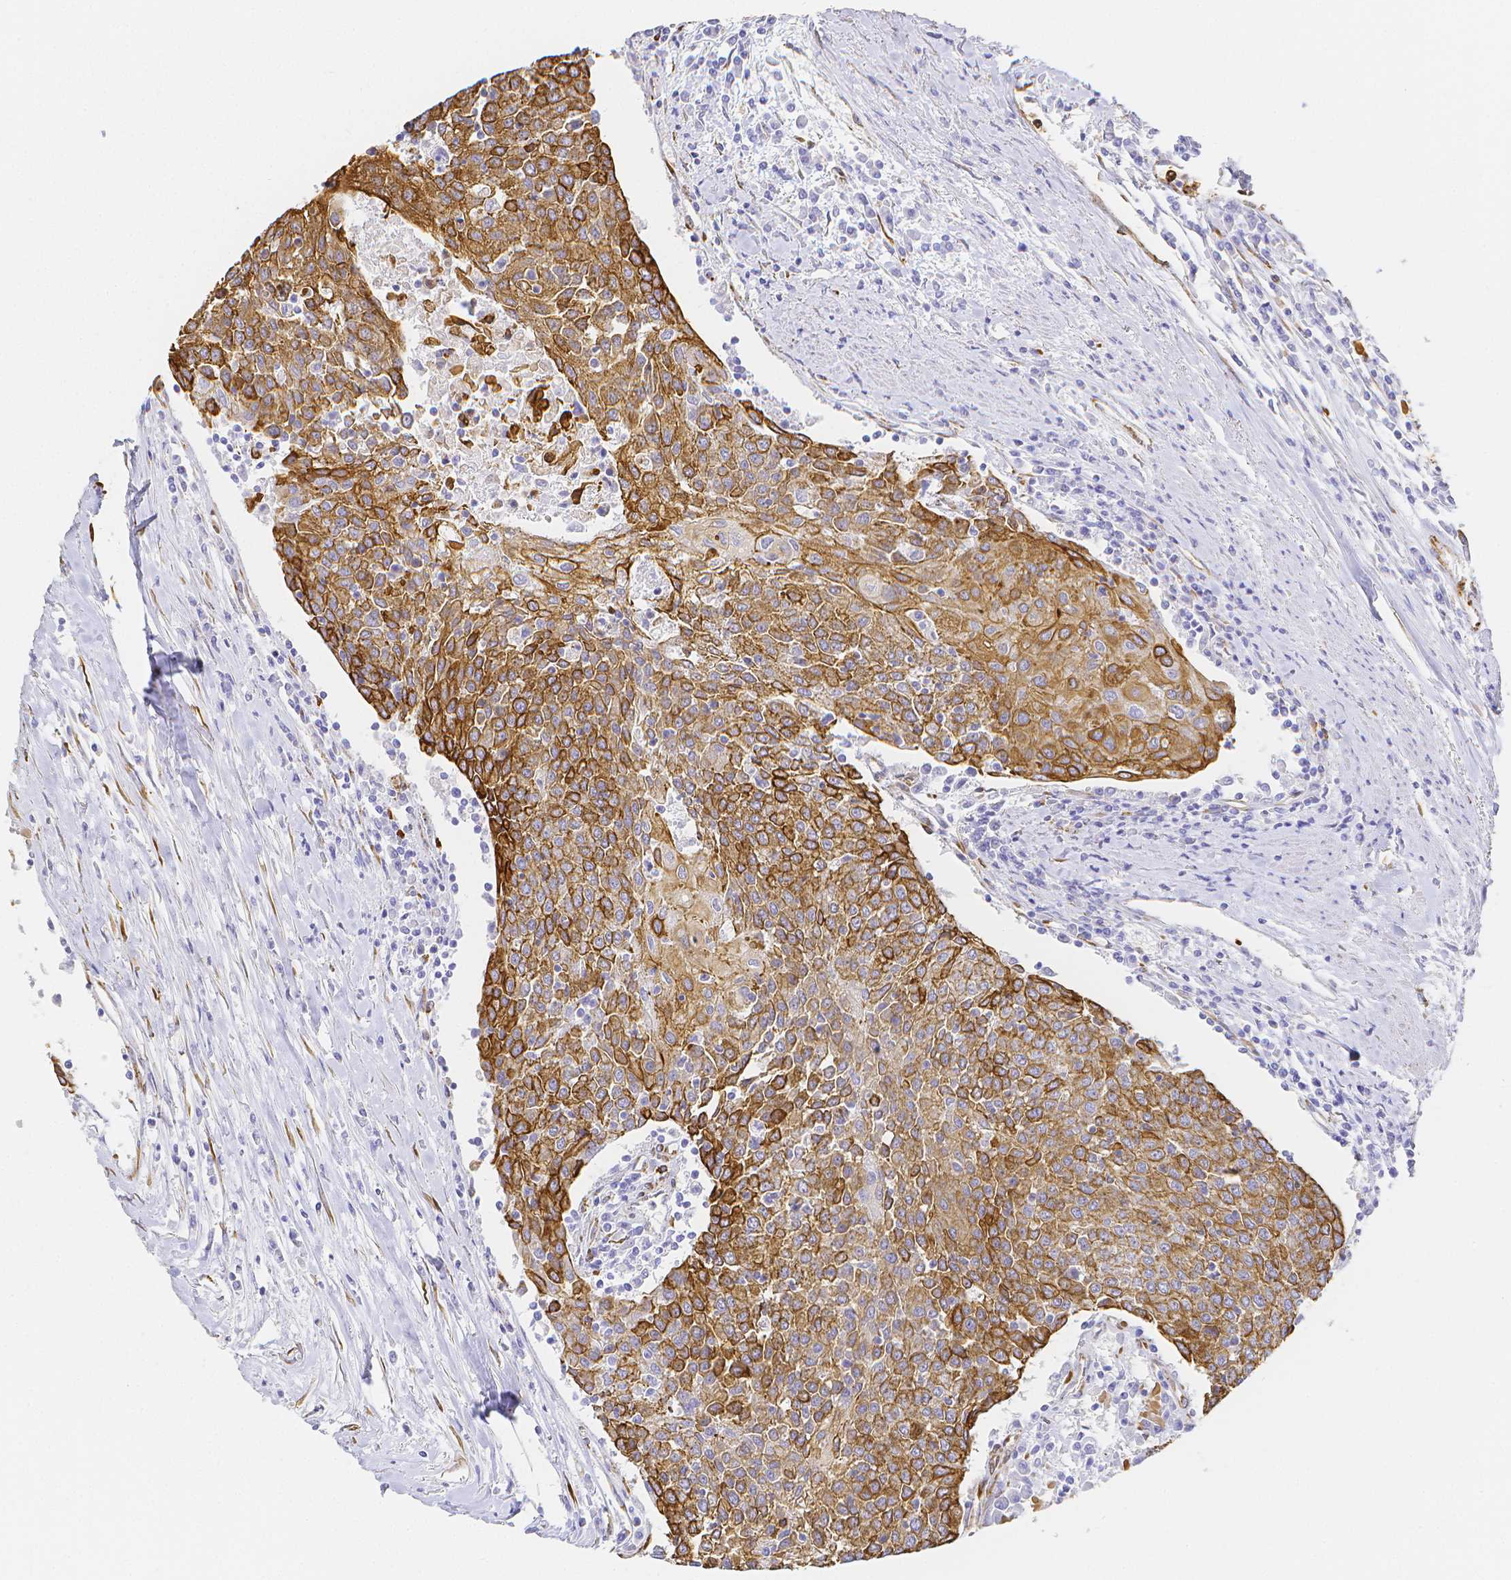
{"staining": {"intensity": "strong", "quantity": "<25%", "location": "cytoplasmic/membranous"}, "tissue": "urothelial cancer", "cell_type": "Tumor cells", "image_type": "cancer", "snomed": [{"axis": "morphology", "description": "Urothelial carcinoma, High grade"}, {"axis": "topography", "description": "Urinary bladder"}], "caption": "Protein analysis of urothelial carcinoma (high-grade) tissue demonstrates strong cytoplasmic/membranous positivity in about <25% of tumor cells.", "gene": "SMURF1", "patient": {"sex": "female", "age": 85}}